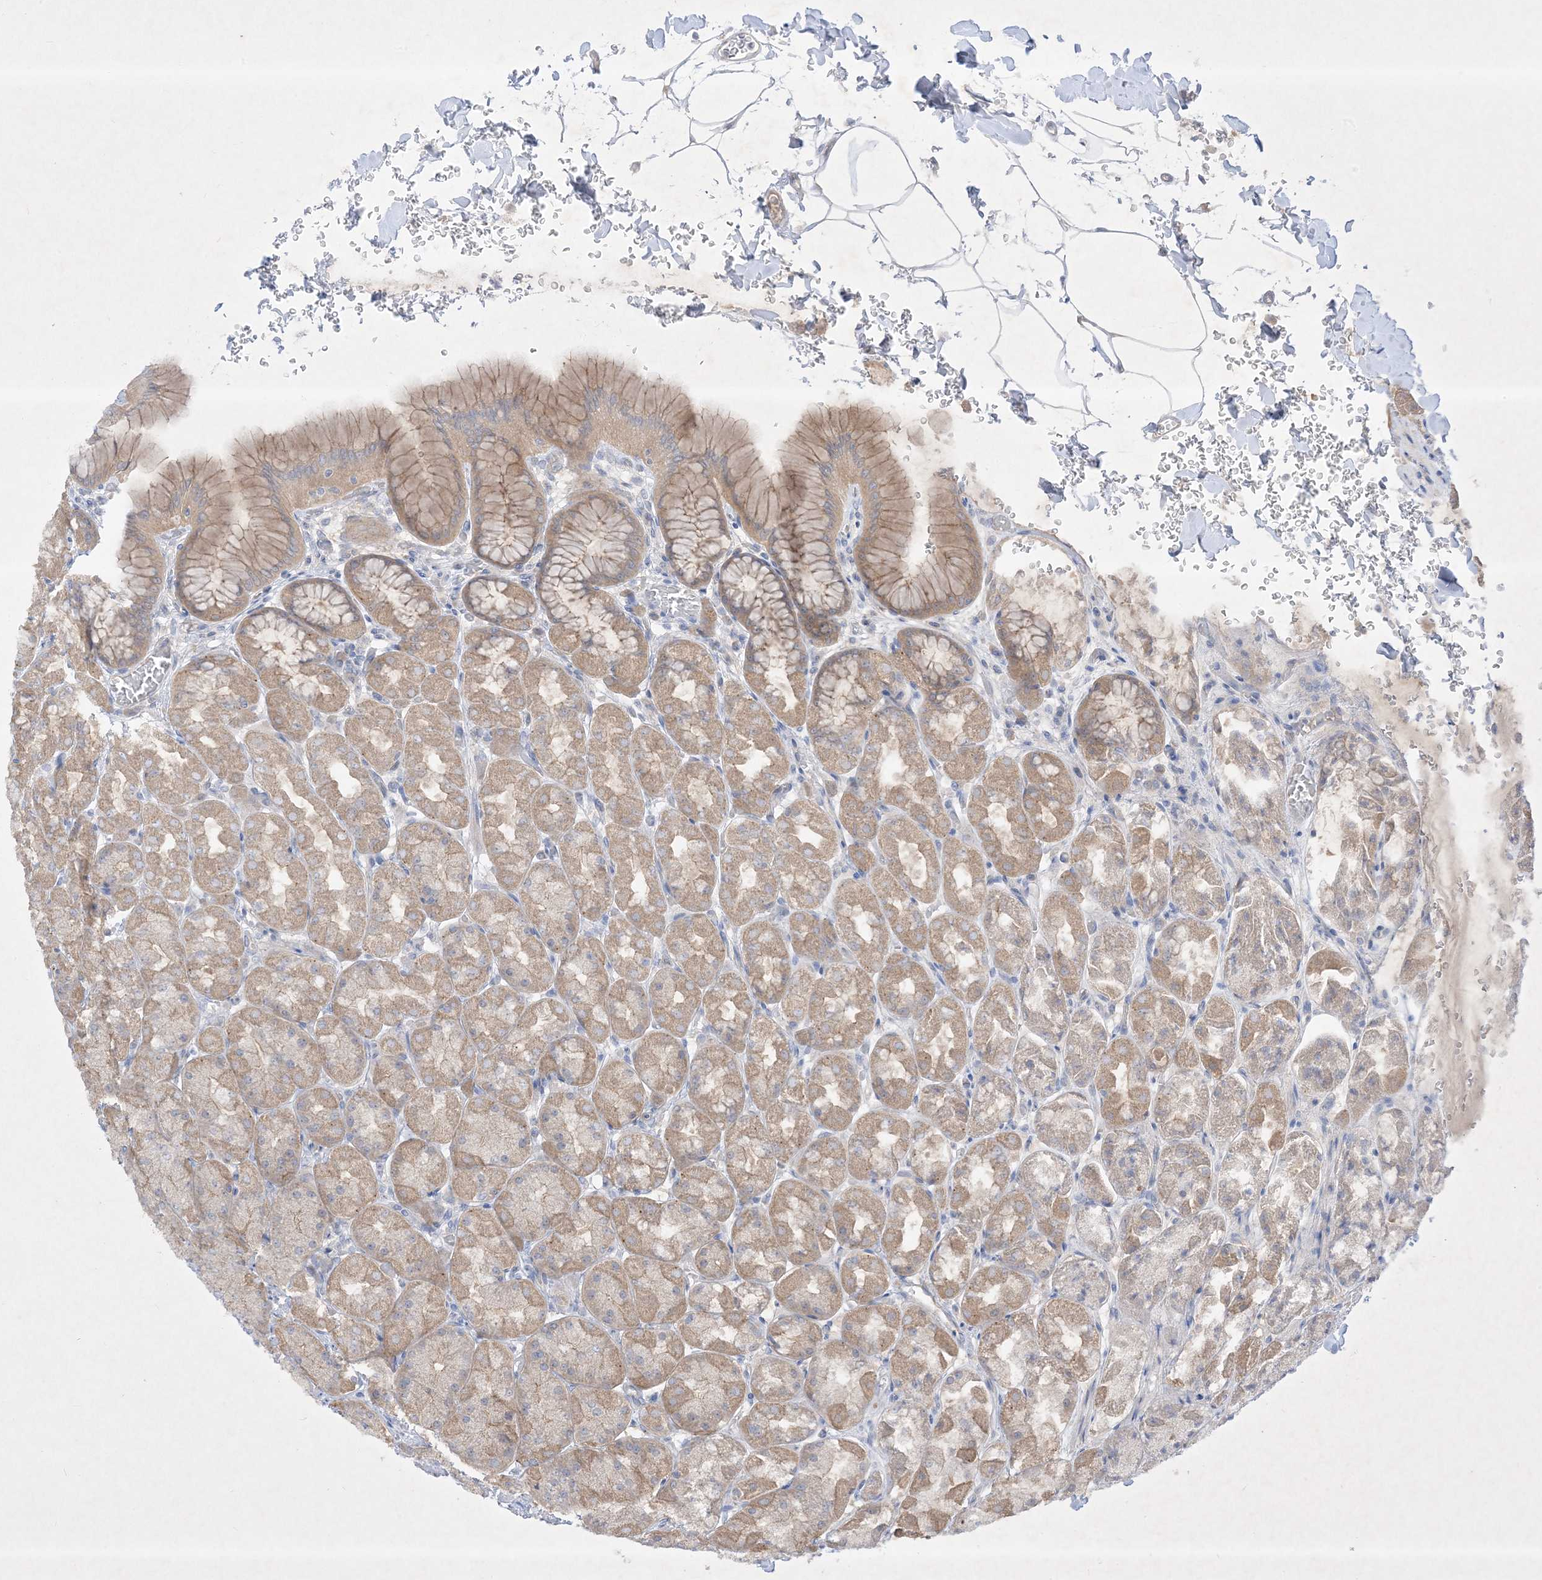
{"staining": {"intensity": "moderate", "quantity": "25%-75%", "location": "cytoplasmic/membranous"}, "tissue": "stomach", "cell_type": "Glandular cells", "image_type": "normal", "snomed": [{"axis": "morphology", "description": "Normal tissue, NOS"}, {"axis": "topography", "description": "Stomach"}], "caption": "A histopathology image of stomach stained for a protein demonstrates moderate cytoplasmic/membranous brown staining in glandular cells.", "gene": "PLEKHA3", "patient": {"sex": "male", "age": 42}}